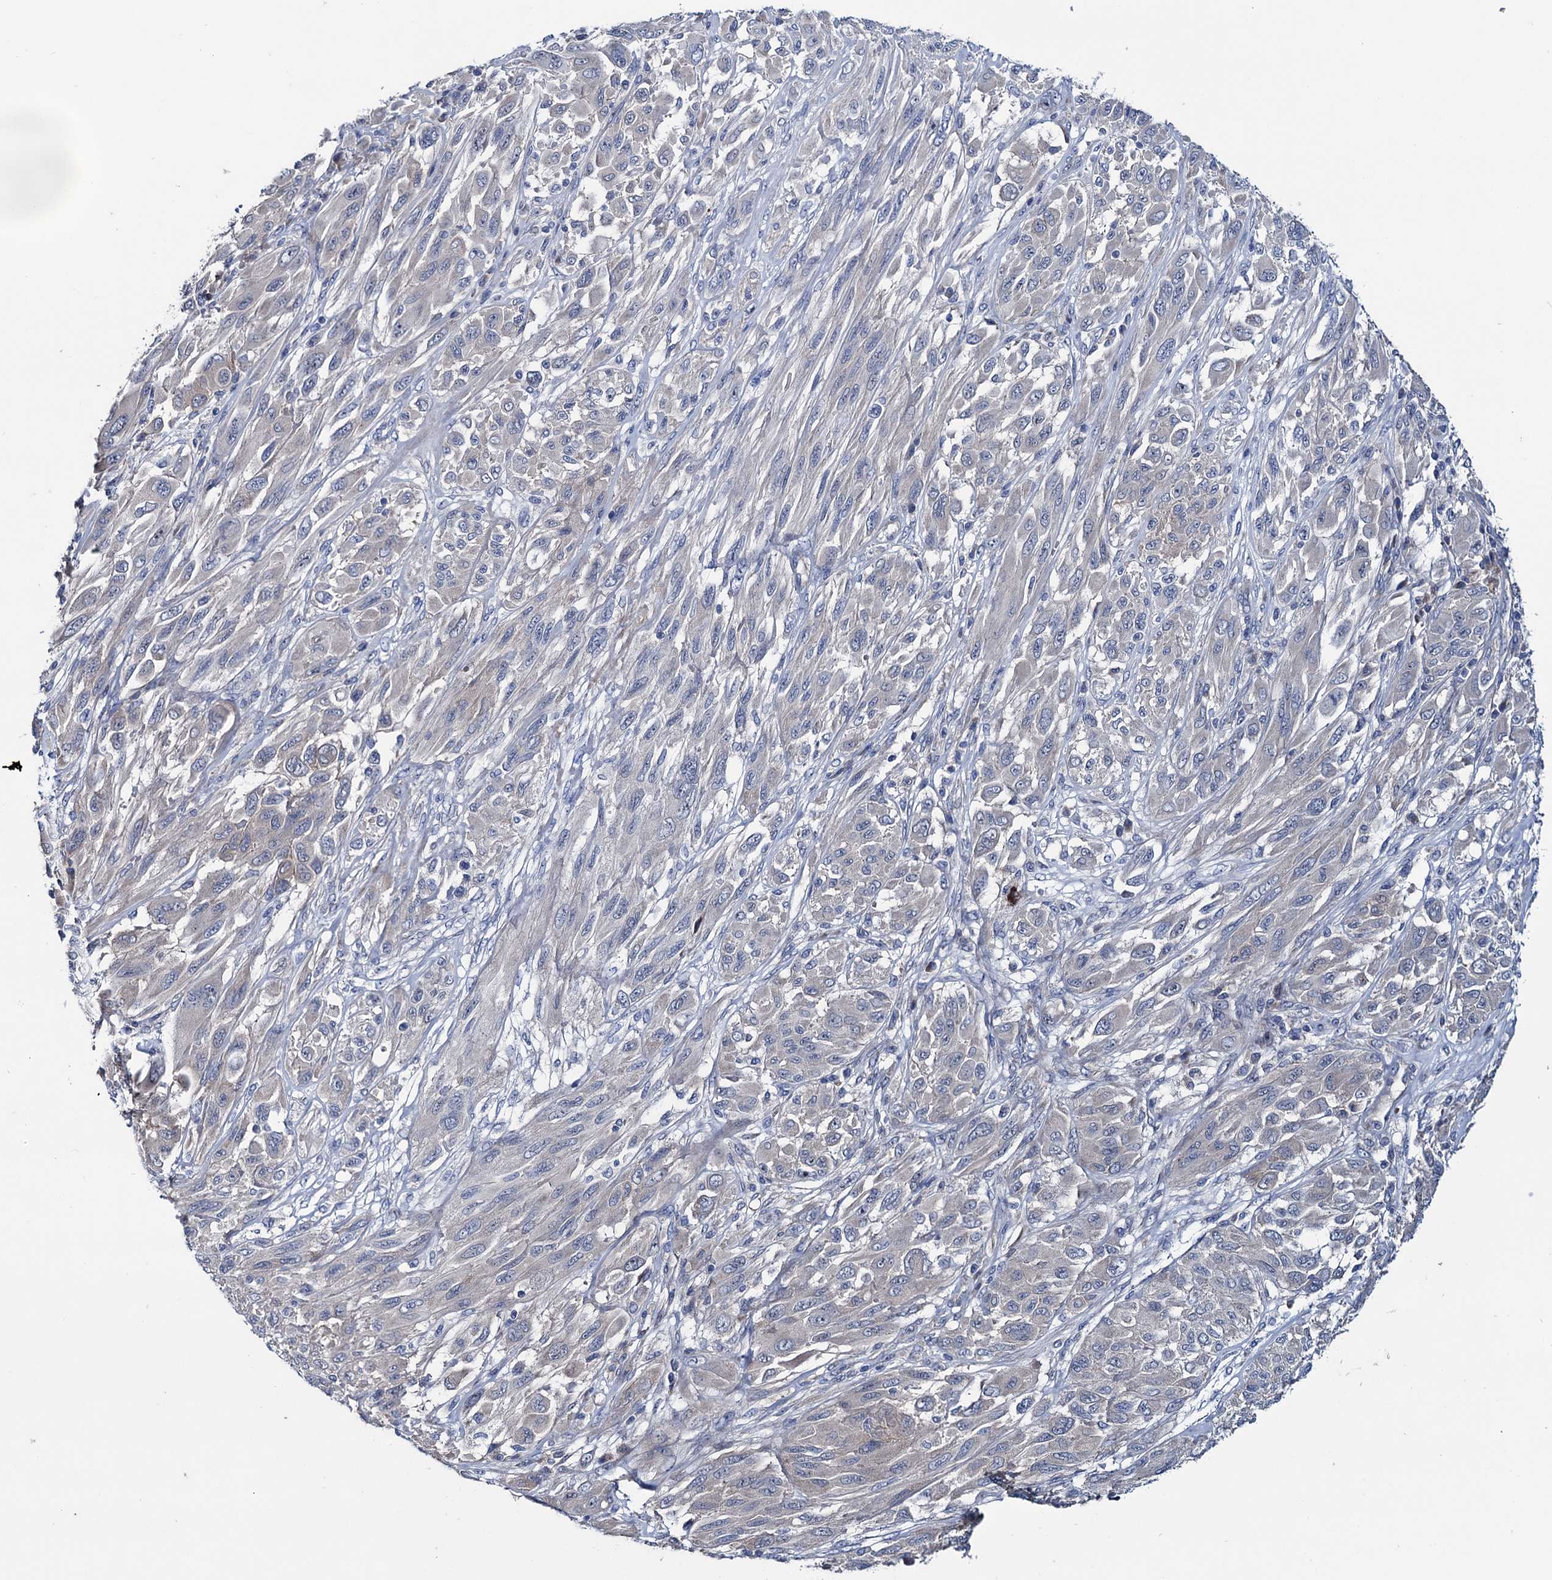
{"staining": {"intensity": "negative", "quantity": "none", "location": "none"}, "tissue": "melanoma", "cell_type": "Tumor cells", "image_type": "cancer", "snomed": [{"axis": "morphology", "description": "Malignant melanoma, NOS"}, {"axis": "topography", "description": "Skin"}], "caption": "Immunohistochemistry (IHC) of human melanoma displays no expression in tumor cells.", "gene": "EYA4", "patient": {"sex": "female", "age": 91}}